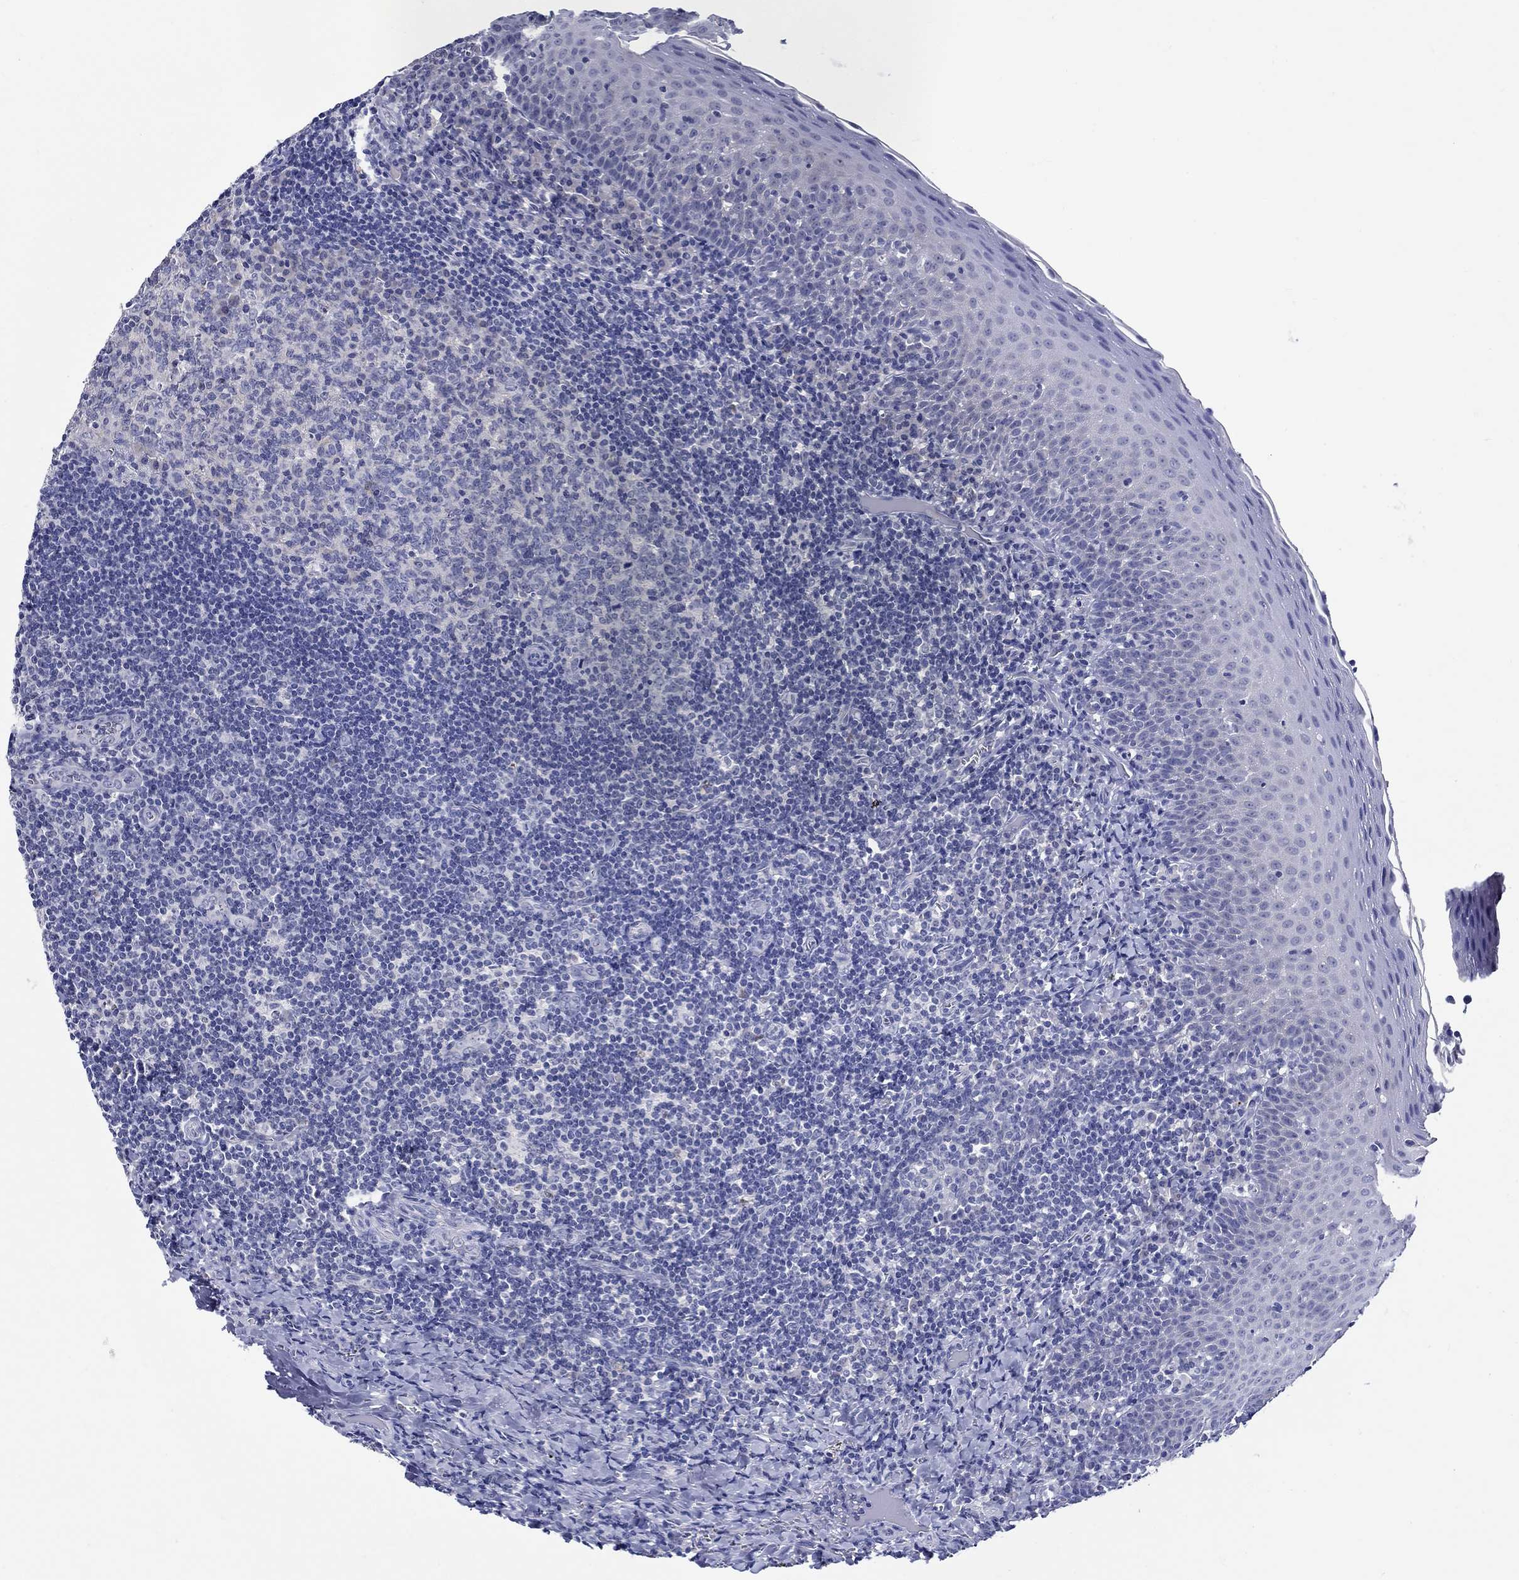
{"staining": {"intensity": "negative", "quantity": "none", "location": "none"}, "tissue": "tonsil", "cell_type": "Germinal center cells", "image_type": "normal", "snomed": [{"axis": "morphology", "description": "Normal tissue, NOS"}, {"axis": "morphology", "description": "Inflammation, NOS"}, {"axis": "topography", "description": "Tonsil"}], "caption": "This is an immunohistochemistry (IHC) micrograph of normal tonsil. There is no expression in germinal center cells.", "gene": "SLC30A3", "patient": {"sex": "female", "age": 31}}